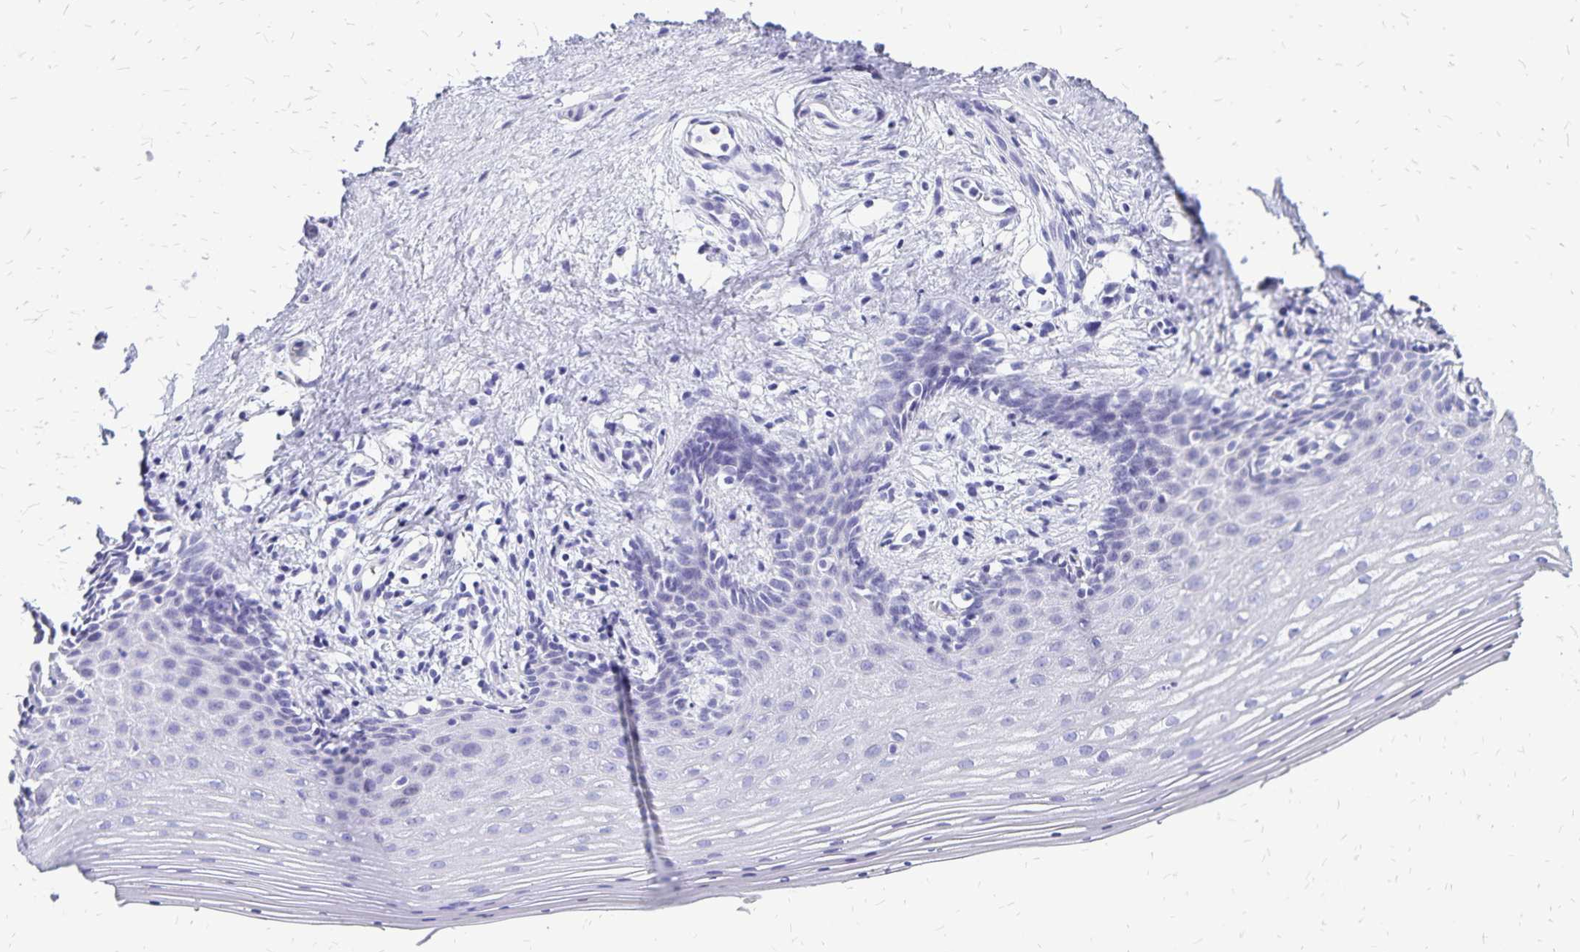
{"staining": {"intensity": "negative", "quantity": "none", "location": "none"}, "tissue": "vagina", "cell_type": "Squamous epithelial cells", "image_type": "normal", "snomed": [{"axis": "morphology", "description": "Normal tissue, NOS"}, {"axis": "topography", "description": "Vagina"}], "caption": "Immunohistochemistry (IHC) micrograph of unremarkable vagina: vagina stained with DAB (3,3'-diaminobenzidine) shows no significant protein staining in squamous epithelial cells. (DAB (3,3'-diaminobenzidine) IHC visualized using brightfield microscopy, high magnification).", "gene": "HMGB3", "patient": {"sex": "female", "age": 42}}